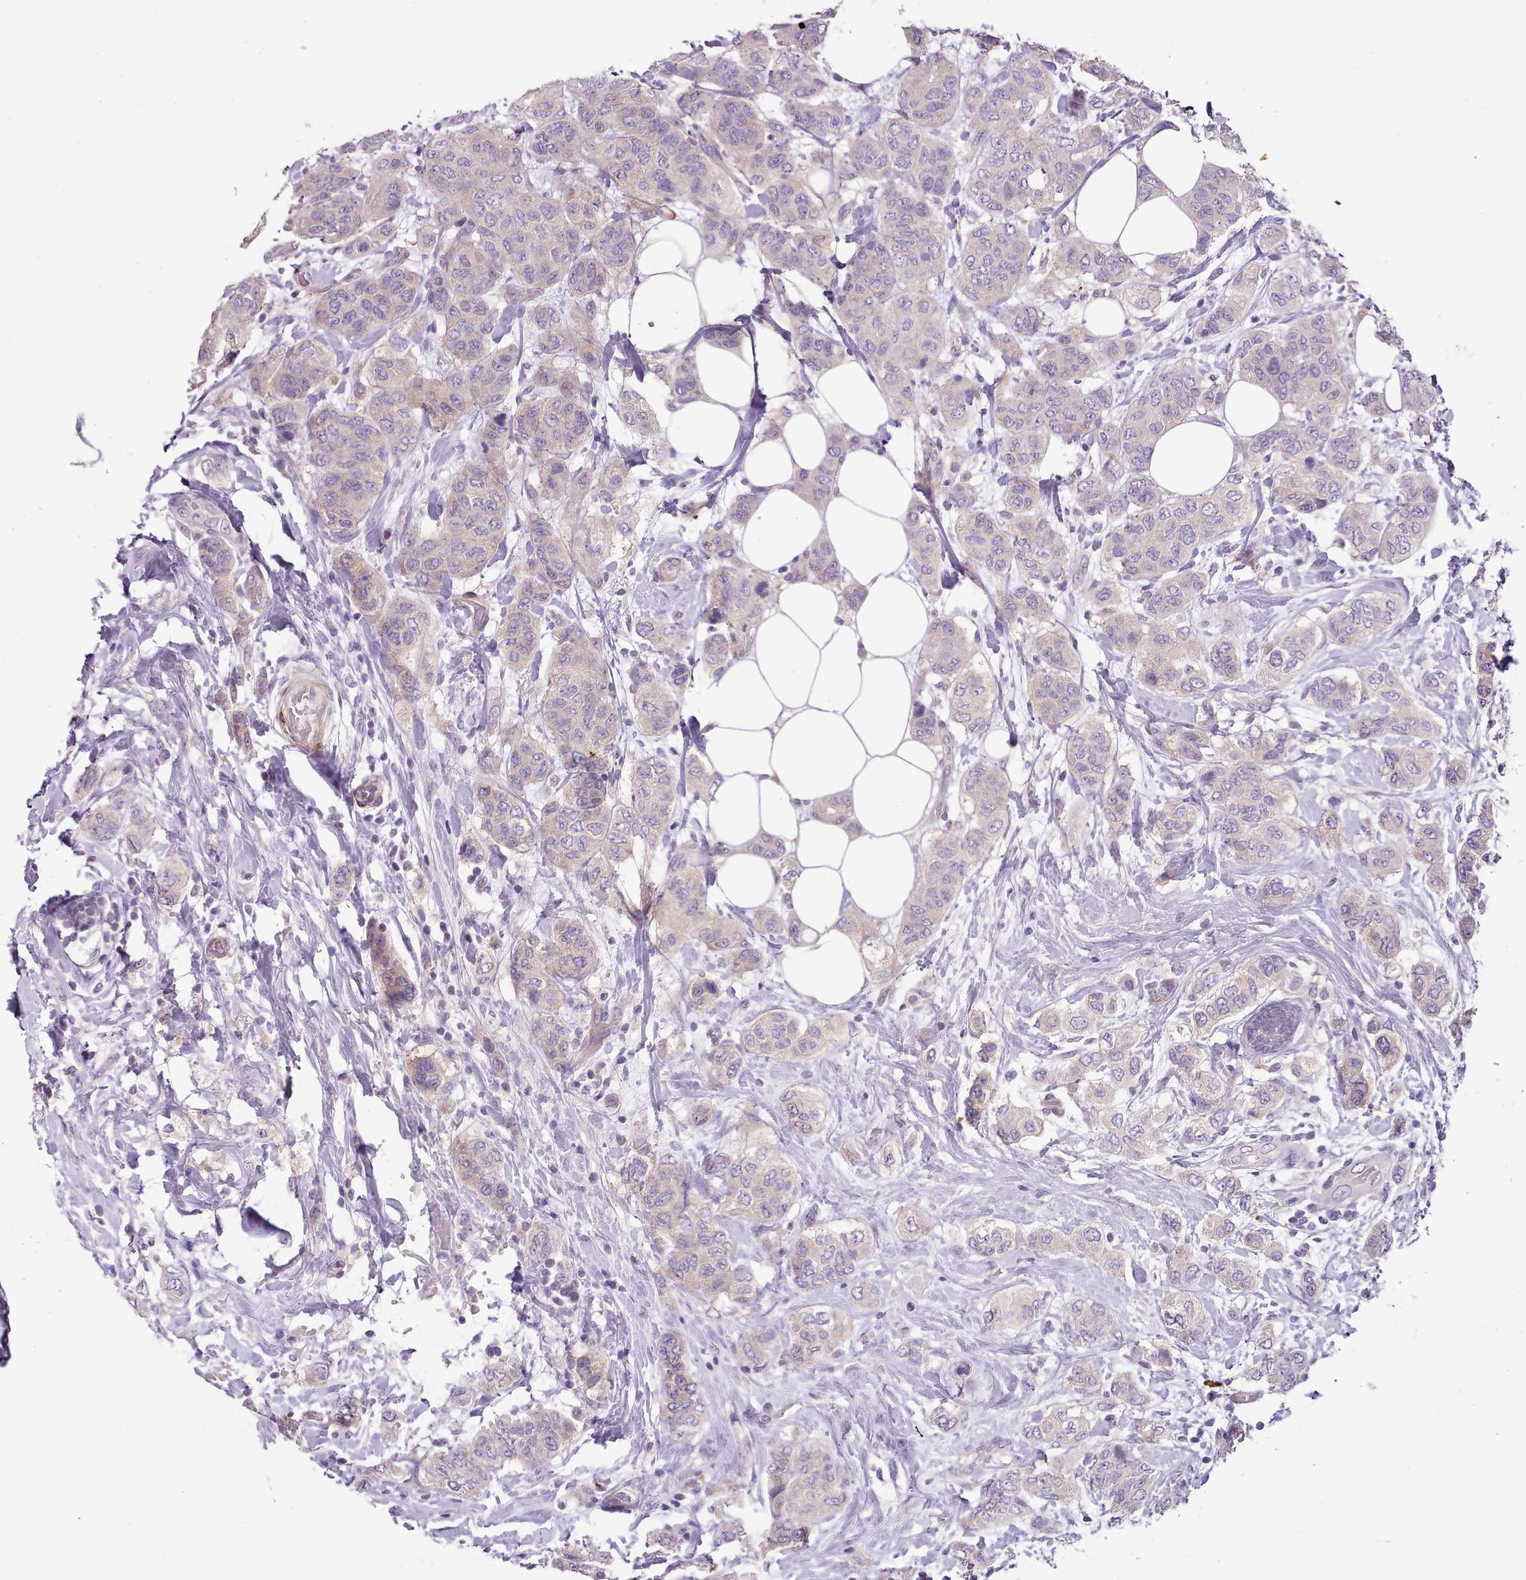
{"staining": {"intensity": "negative", "quantity": "none", "location": "none"}, "tissue": "breast cancer", "cell_type": "Tumor cells", "image_type": "cancer", "snomed": [{"axis": "morphology", "description": "Lobular carcinoma"}, {"axis": "topography", "description": "Breast"}], "caption": "Immunohistochemical staining of breast cancer (lobular carcinoma) exhibits no significant expression in tumor cells. Brightfield microscopy of IHC stained with DAB (3,3'-diaminobenzidine) (brown) and hematoxylin (blue), captured at high magnification.", "gene": "SETX", "patient": {"sex": "female", "age": 51}}